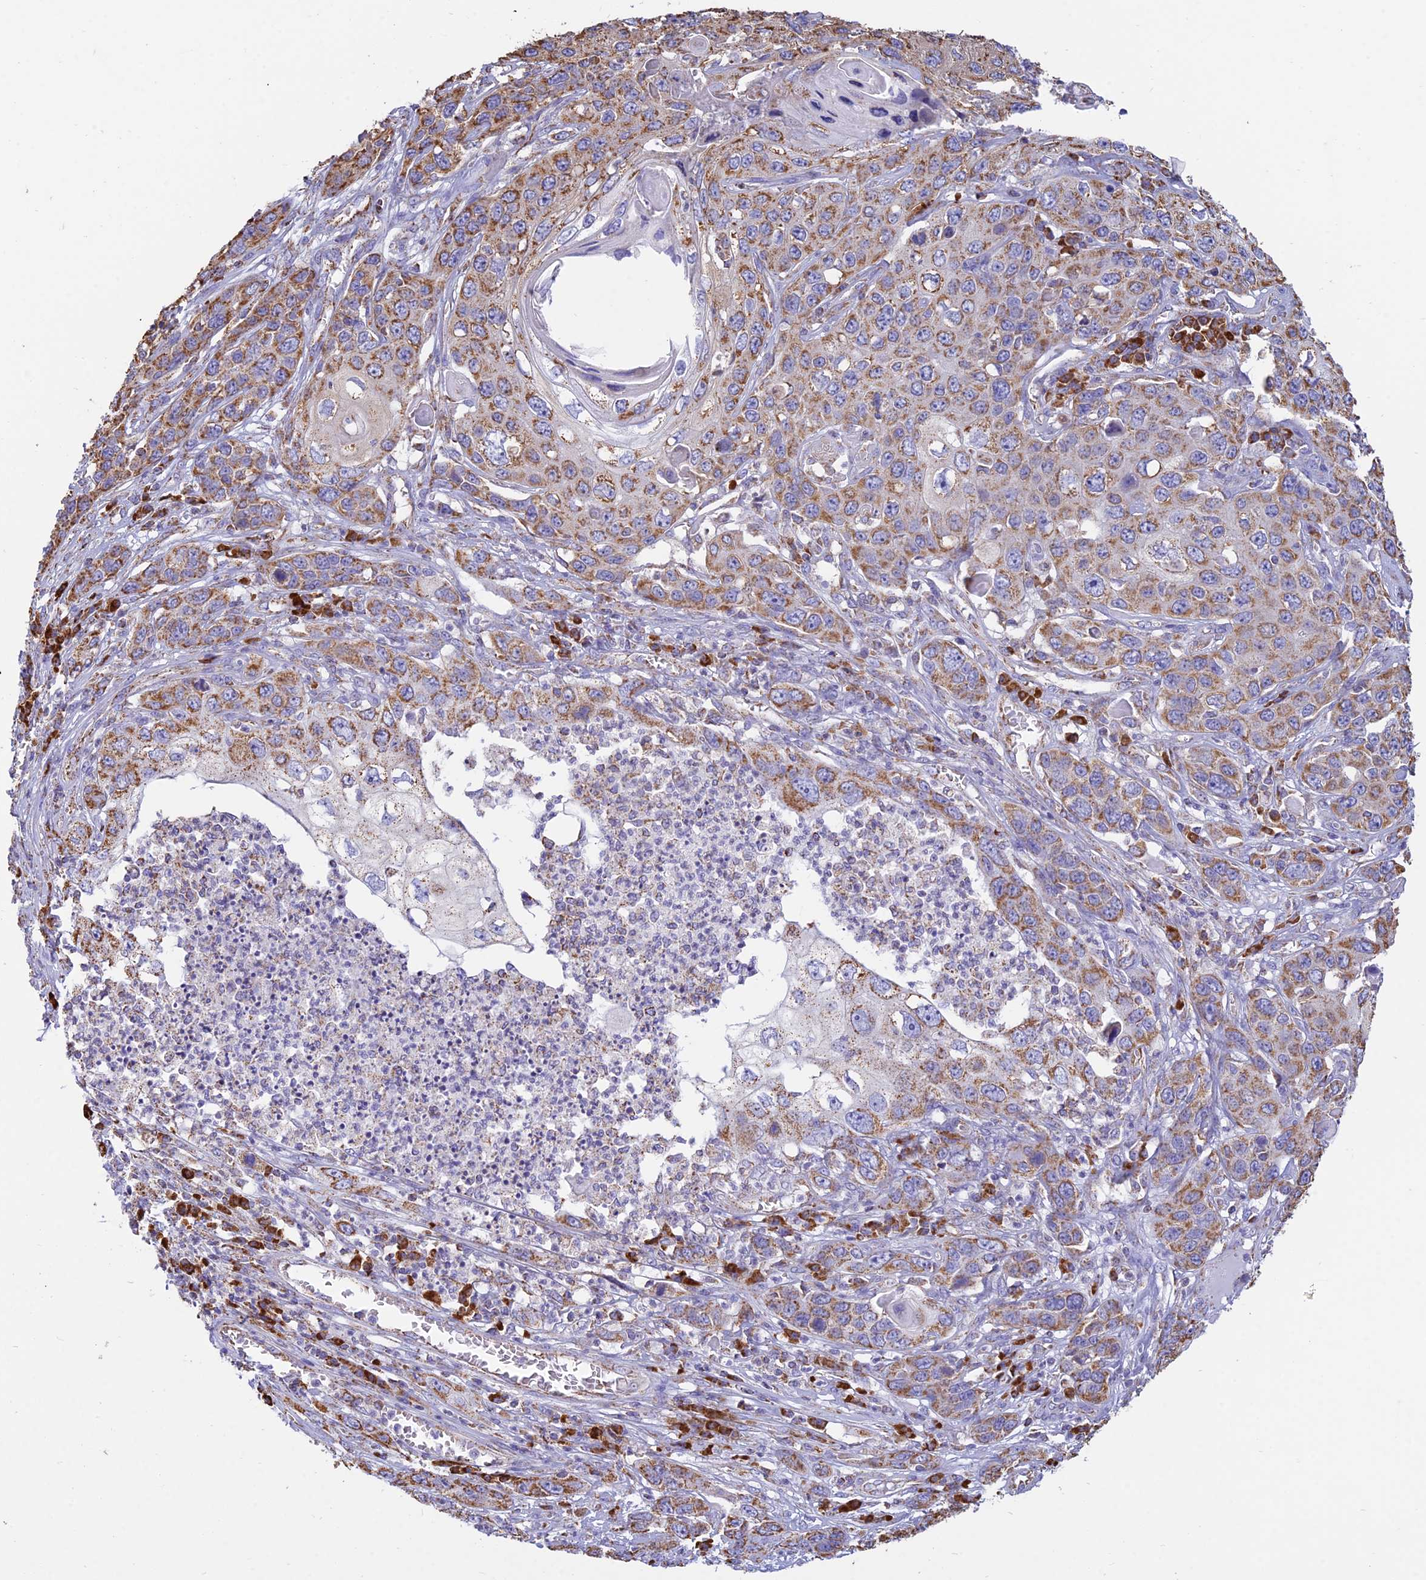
{"staining": {"intensity": "moderate", "quantity": ">75%", "location": "cytoplasmic/membranous"}, "tissue": "skin cancer", "cell_type": "Tumor cells", "image_type": "cancer", "snomed": [{"axis": "morphology", "description": "Squamous cell carcinoma, NOS"}, {"axis": "topography", "description": "Skin"}], "caption": "Protein expression analysis of human squamous cell carcinoma (skin) reveals moderate cytoplasmic/membranous positivity in approximately >75% of tumor cells.", "gene": "OR2W3", "patient": {"sex": "male", "age": 55}}